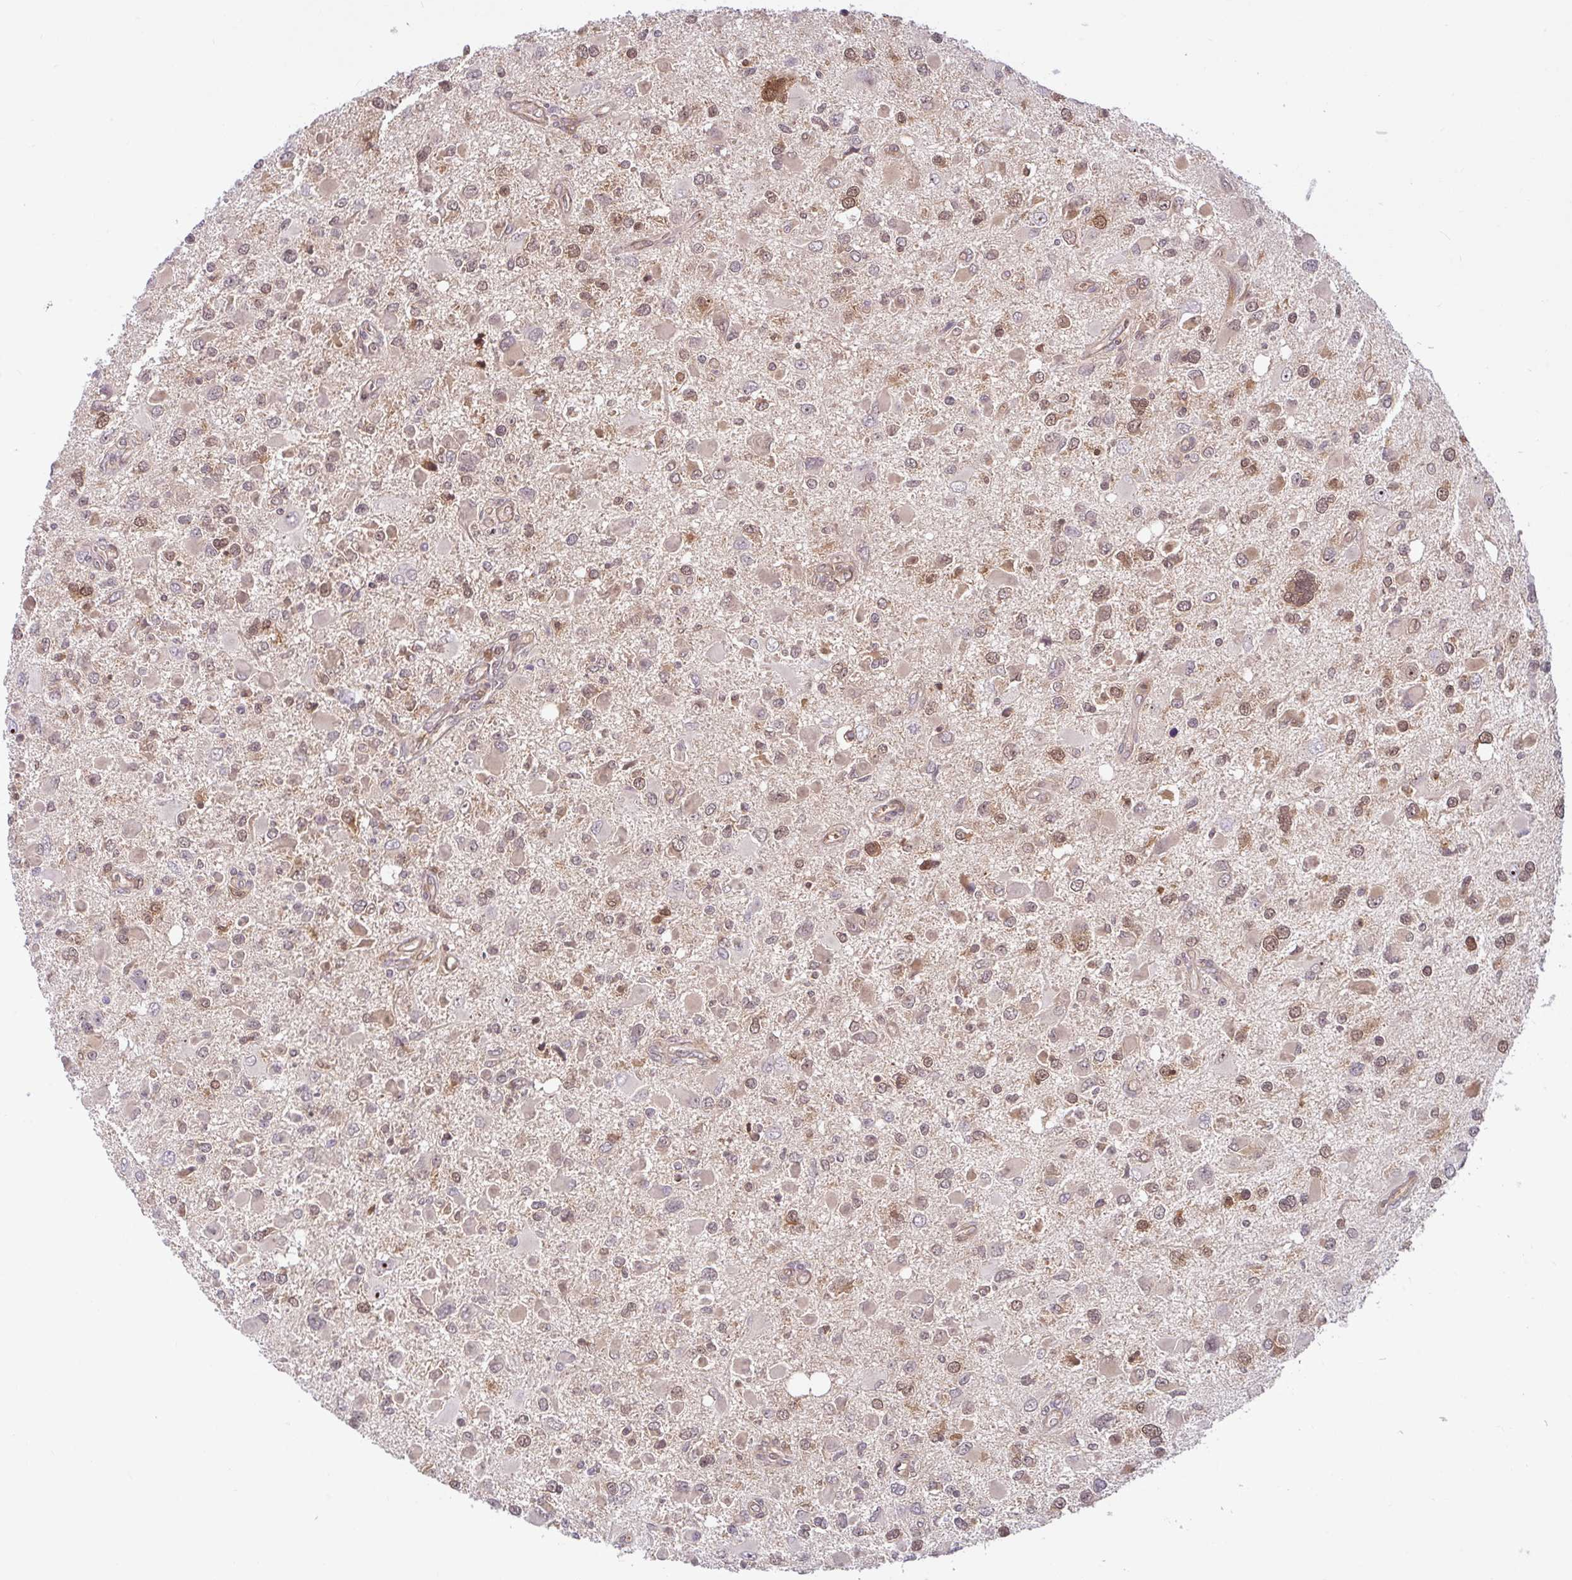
{"staining": {"intensity": "moderate", "quantity": "25%-75%", "location": "cytoplasmic/membranous,nuclear"}, "tissue": "glioma", "cell_type": "Tumor cells", "image_type": "cancer", "snomed": [{"axis": "morphology", "description": "Glioma, malignant, High grade"}, {"axis": "topography", "description": "Brain"}], "caption": "Protein expression analysis of glioma exhibits moderate cytoplasmic/membranous and nuclear positivity in approximately 25%-75% of tumor cells.", "gene": "HMBS", "patient": {"sex": "male", "age": 53}}